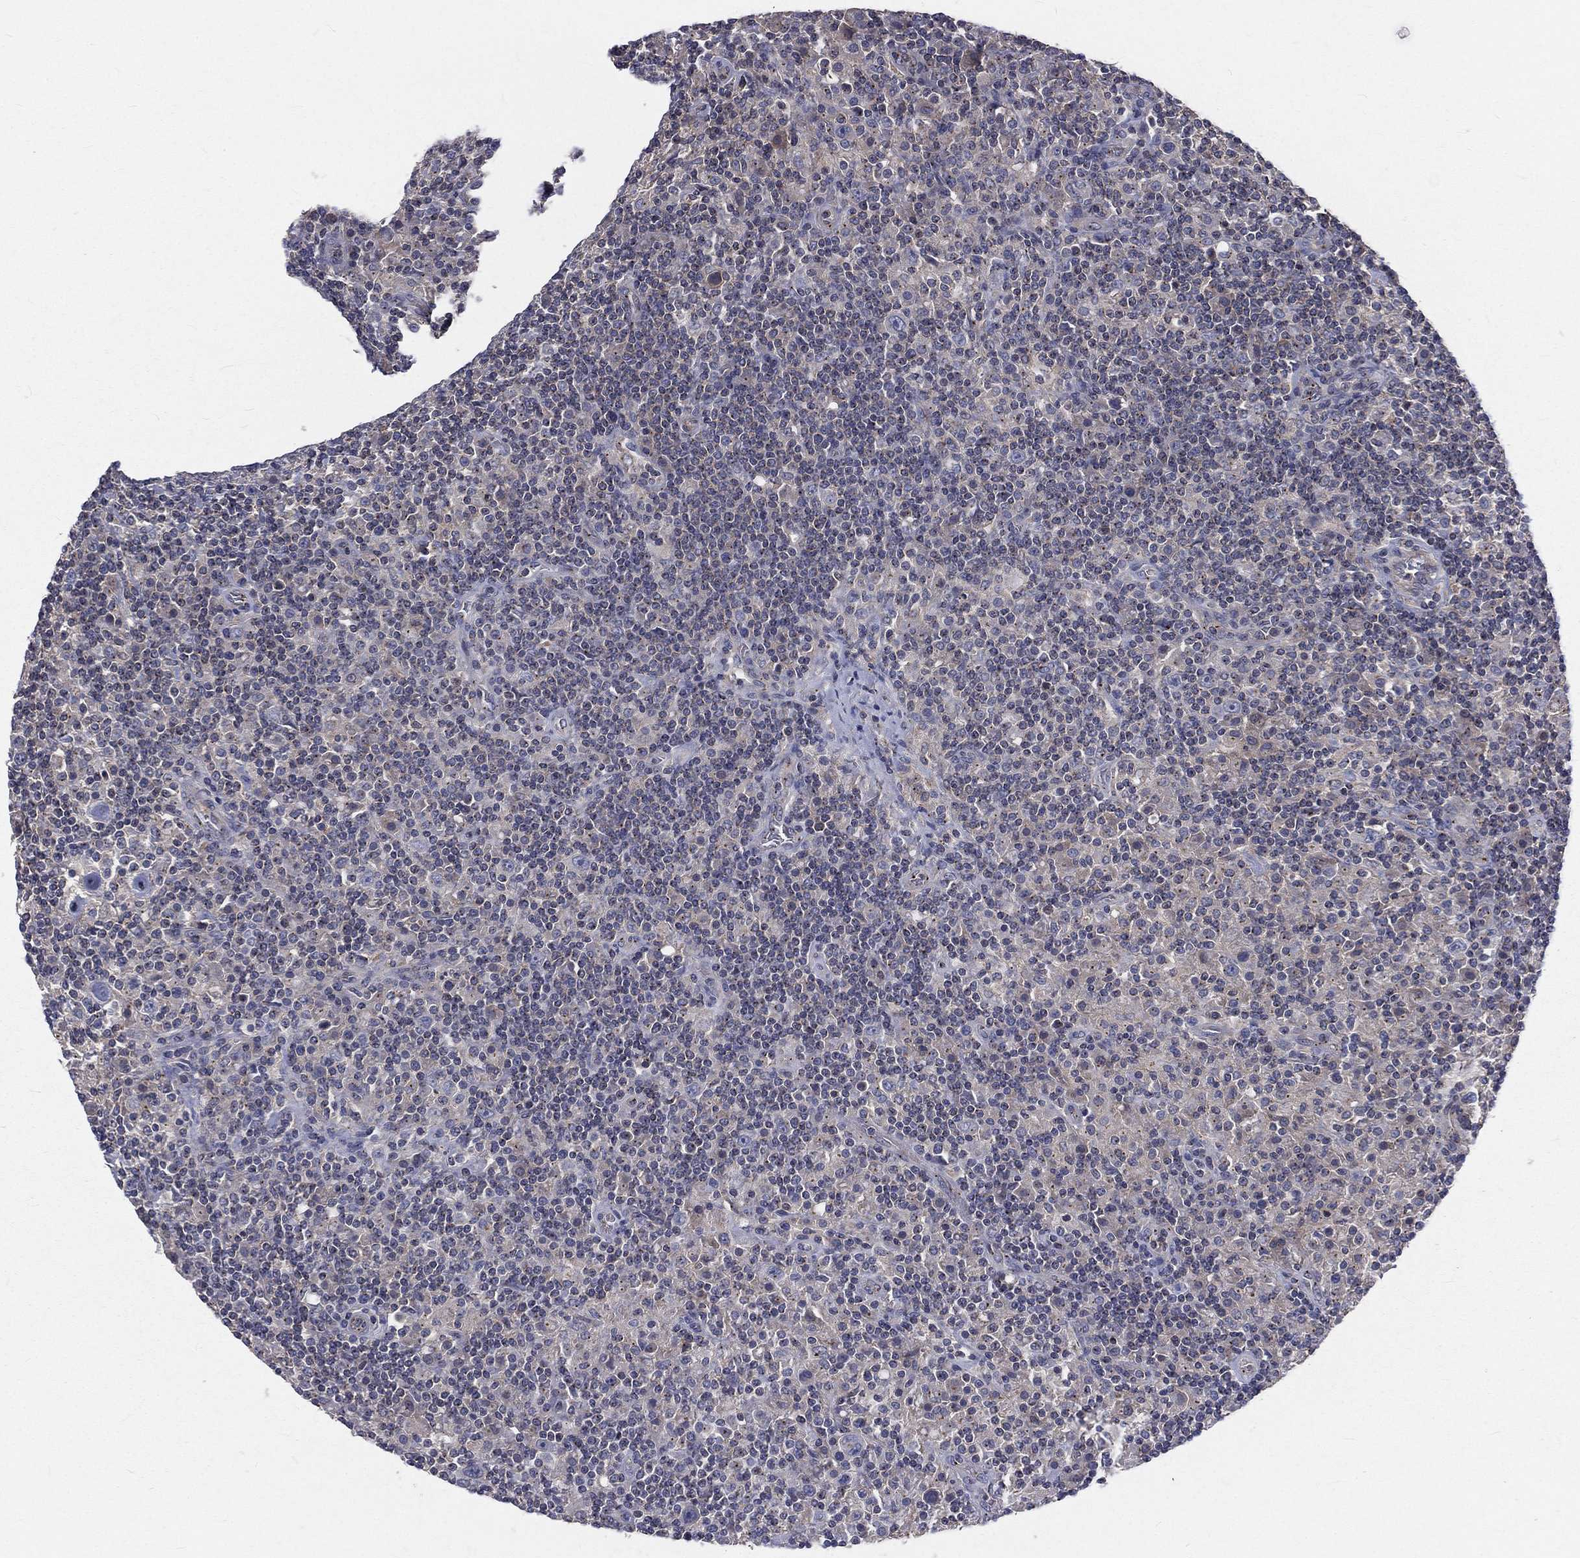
{"staining": {"intensity": "negative", "quantity": "none", "location": "none"}, "tissue": "lymphoma", "cell_type": "Tumor cells", "image_type": "cancer", "snomed": [{"axis": "morphology", "description": "Hodgkin's disease, NOS"}, {"axis": "topography", "description": "Lymph node"}], "caption": "Immunohistochemical staining of human lymphoma demonstrates no significant expression in tumor cells.", "gene": "CROCC", "patient": {"sex": "male", "age": 70}}